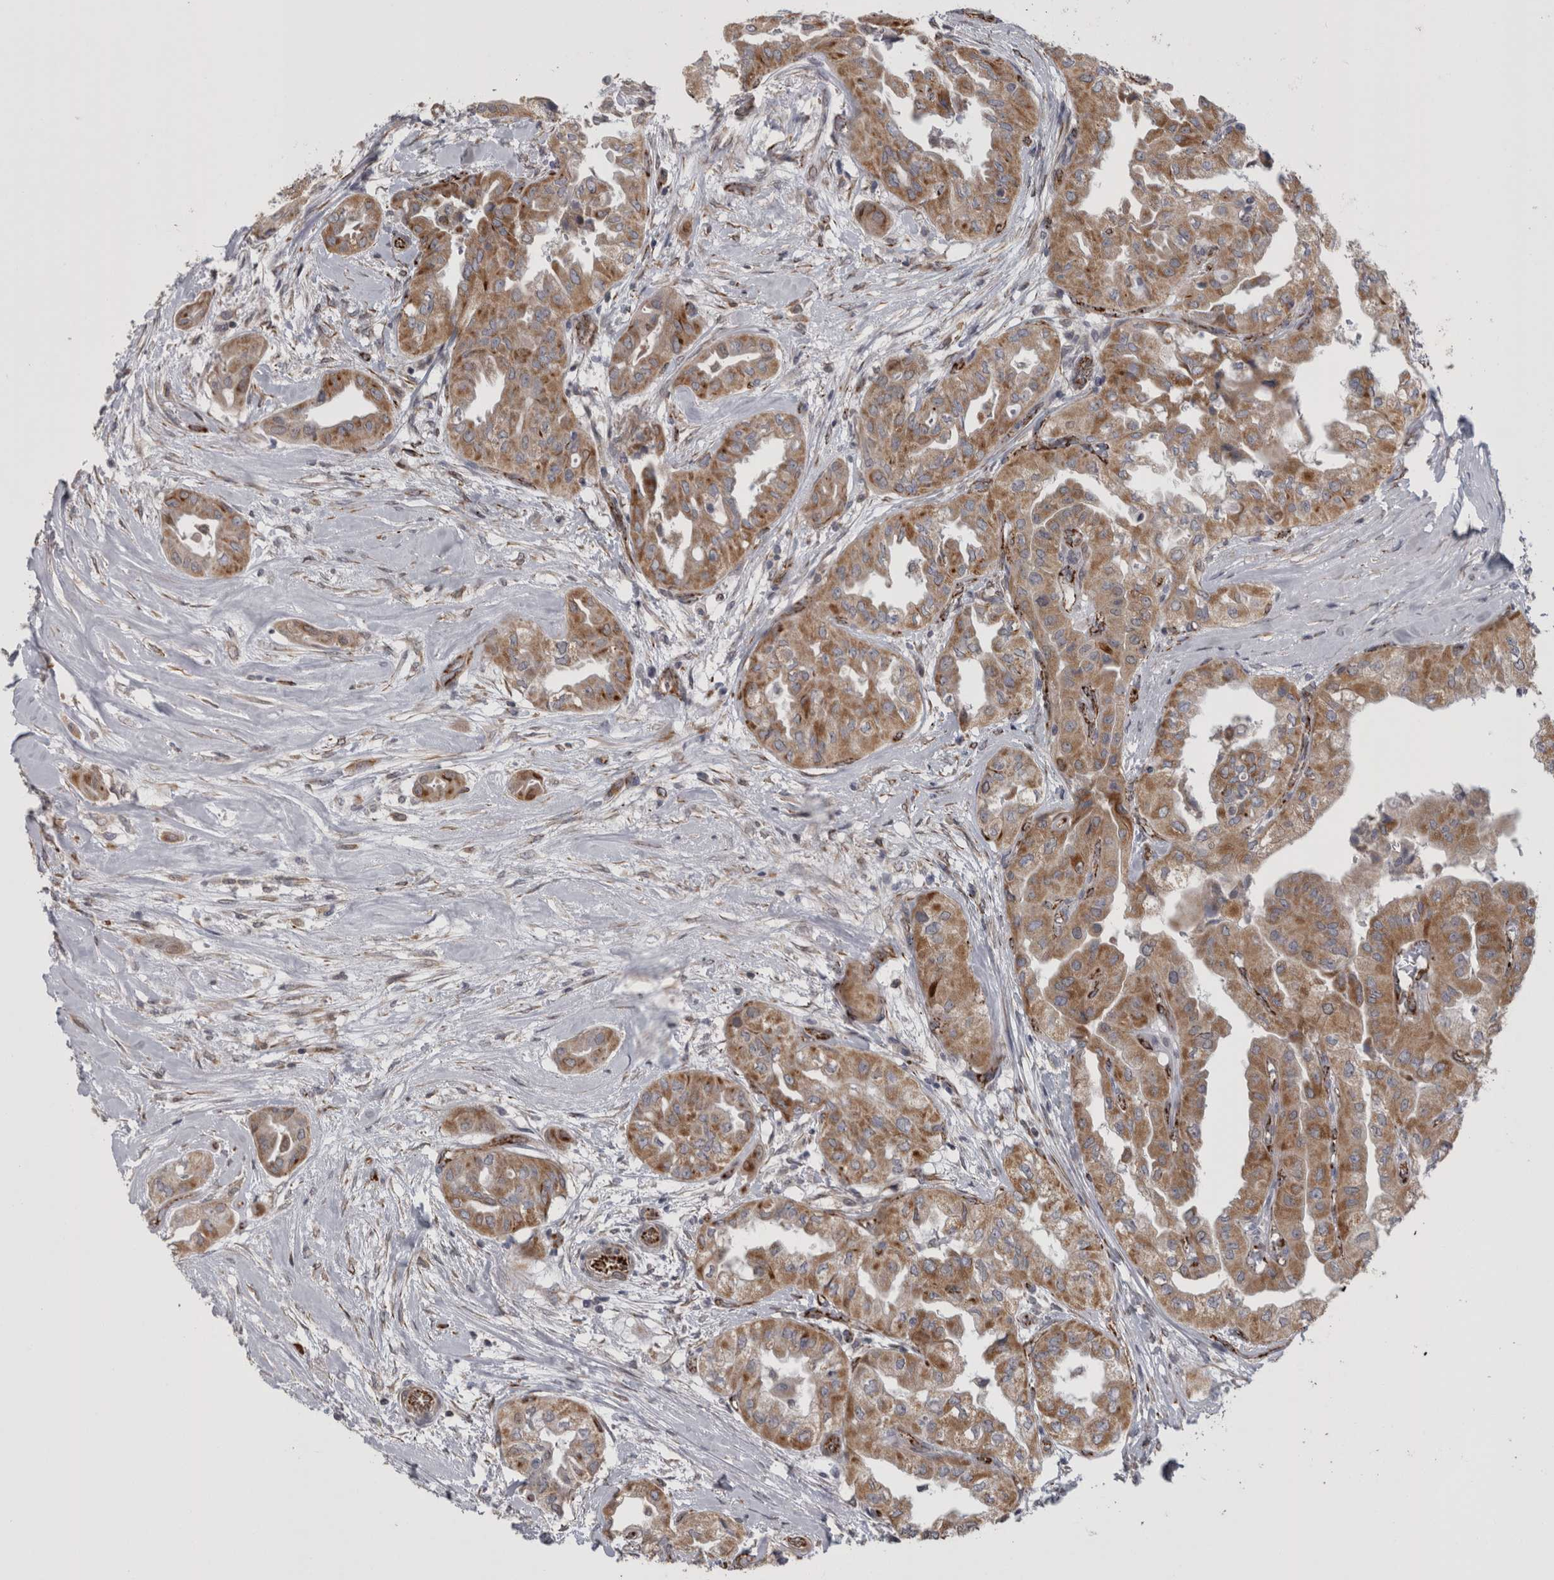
{"staining": {"intensity": "moderate", "quantity": ">75%", "location": "cytoplasmic/membranous"}, "tissue": "thyroid cancer", "cell_type": "Tumor cells", "image_type": "cancer", "snomed": [{"axis": "morphology", "description": "Papillary adenocarcinoma, NOS"}, {"axis": "topography", "description": "Thyroid gland"}], "caption": "Moderate cytoplasmic/membranous staining is identified in approximately >75% of tumor cells in thyroid papillary adenocarcinoma. Ihc stains the protein of interest in brown and the nuclei are stained blue.", "gene": "ACOT7", "patient": {"sex": "female", "age": 59}}